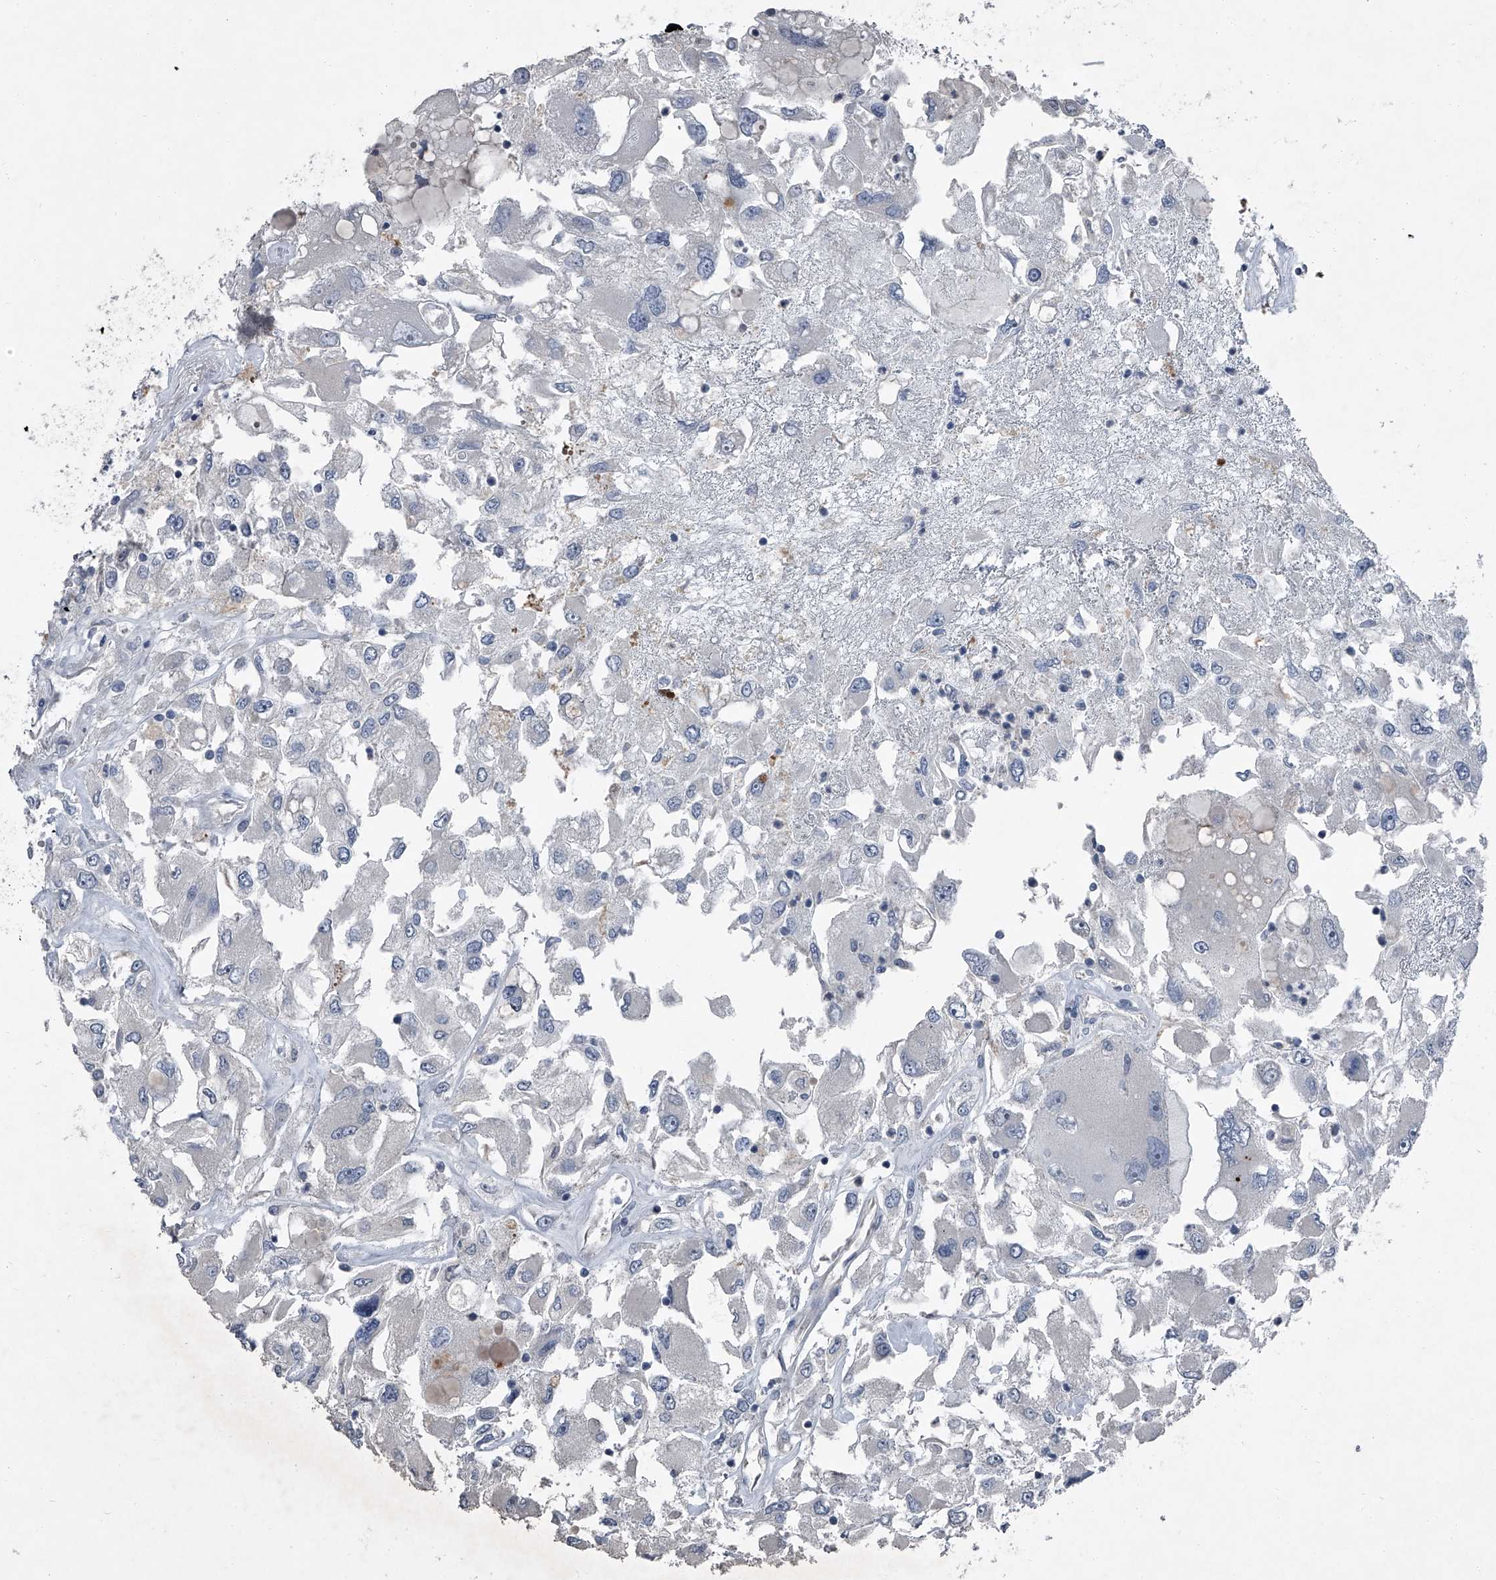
{"staining": {"intensity": "negative", "quantity": "none", "location": "none"}, "tissue": "renal cancer", "cell_type": "Tumor cells", "image_type": "cancer", "snomed": [{"axis": "morphology", "description": "Adenocarcinoma, NOS"}, {"axis": "topography", "description": "Kidney"}], "caption": "Adenocarcinoma (renal) was stained to show a protein in brown. There is no significant staining in tumor cells.", "gene": "HEPHL1", "patient": {"sex": "female", "age": 52}}